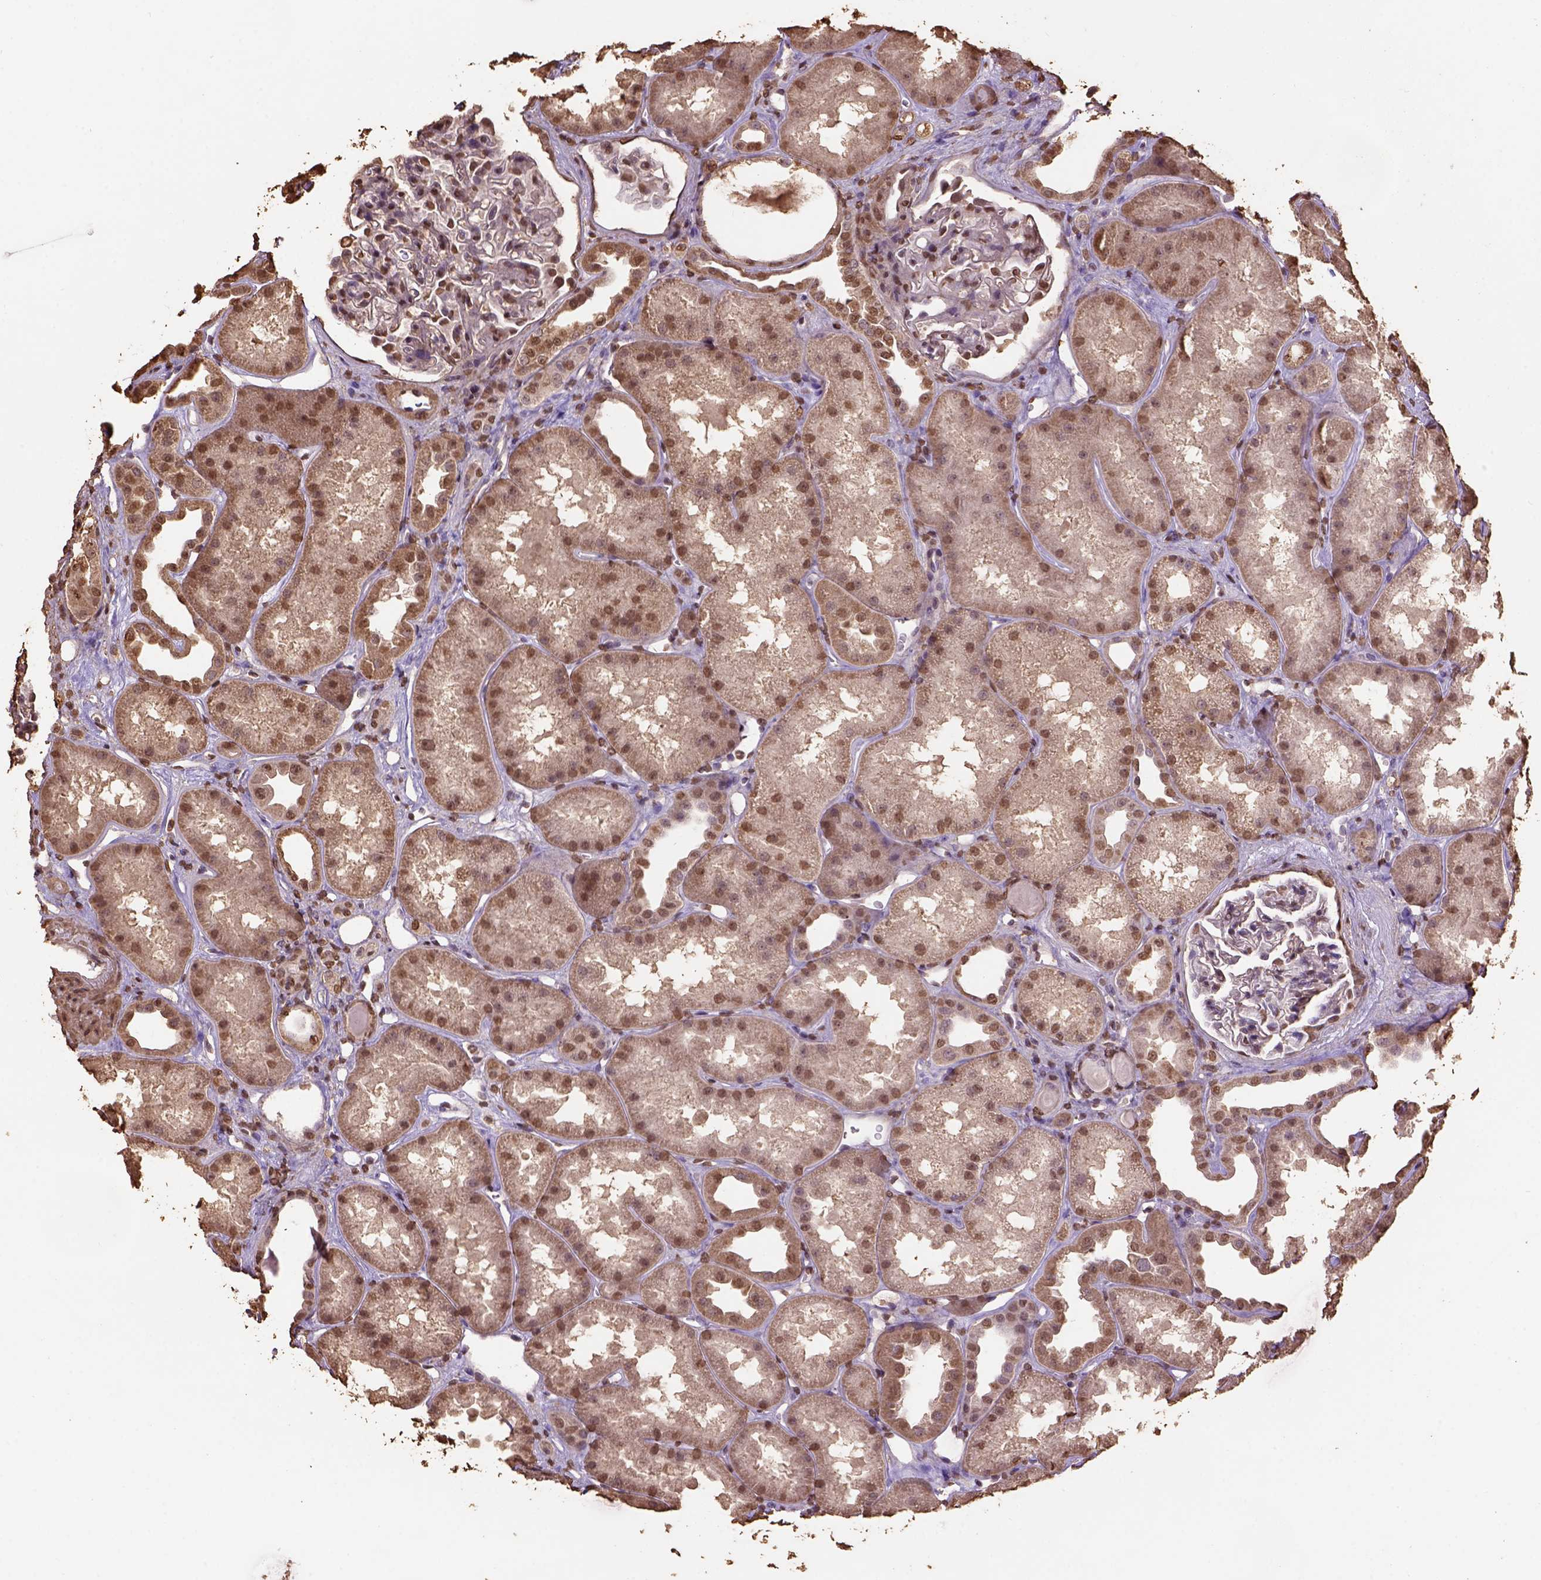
{"staining": {"intensity": "moderate", "quantity": ">75%", "location": "nuclear"}, "tissue": "kidney", "cell_type": "Cells in glomeruli", "image_type": "normal", "snomed": [{"axis": "morphology", "description": "Normal tissue, NOS"}, {"axis": "topography", "description": "Kidney"}], "caption": "Immunohistochemistry (IHC) micrograph of benign kidney: kidney stained using immunohistochemistry (IHC) exhibits medium levels of moderate protein expression localized specifically in the nuclear of cells in glomeruli, appearing as a nuclear brown color.", "gene": "CSTF2T", "patient": {"sex": "male", "age": 61}}